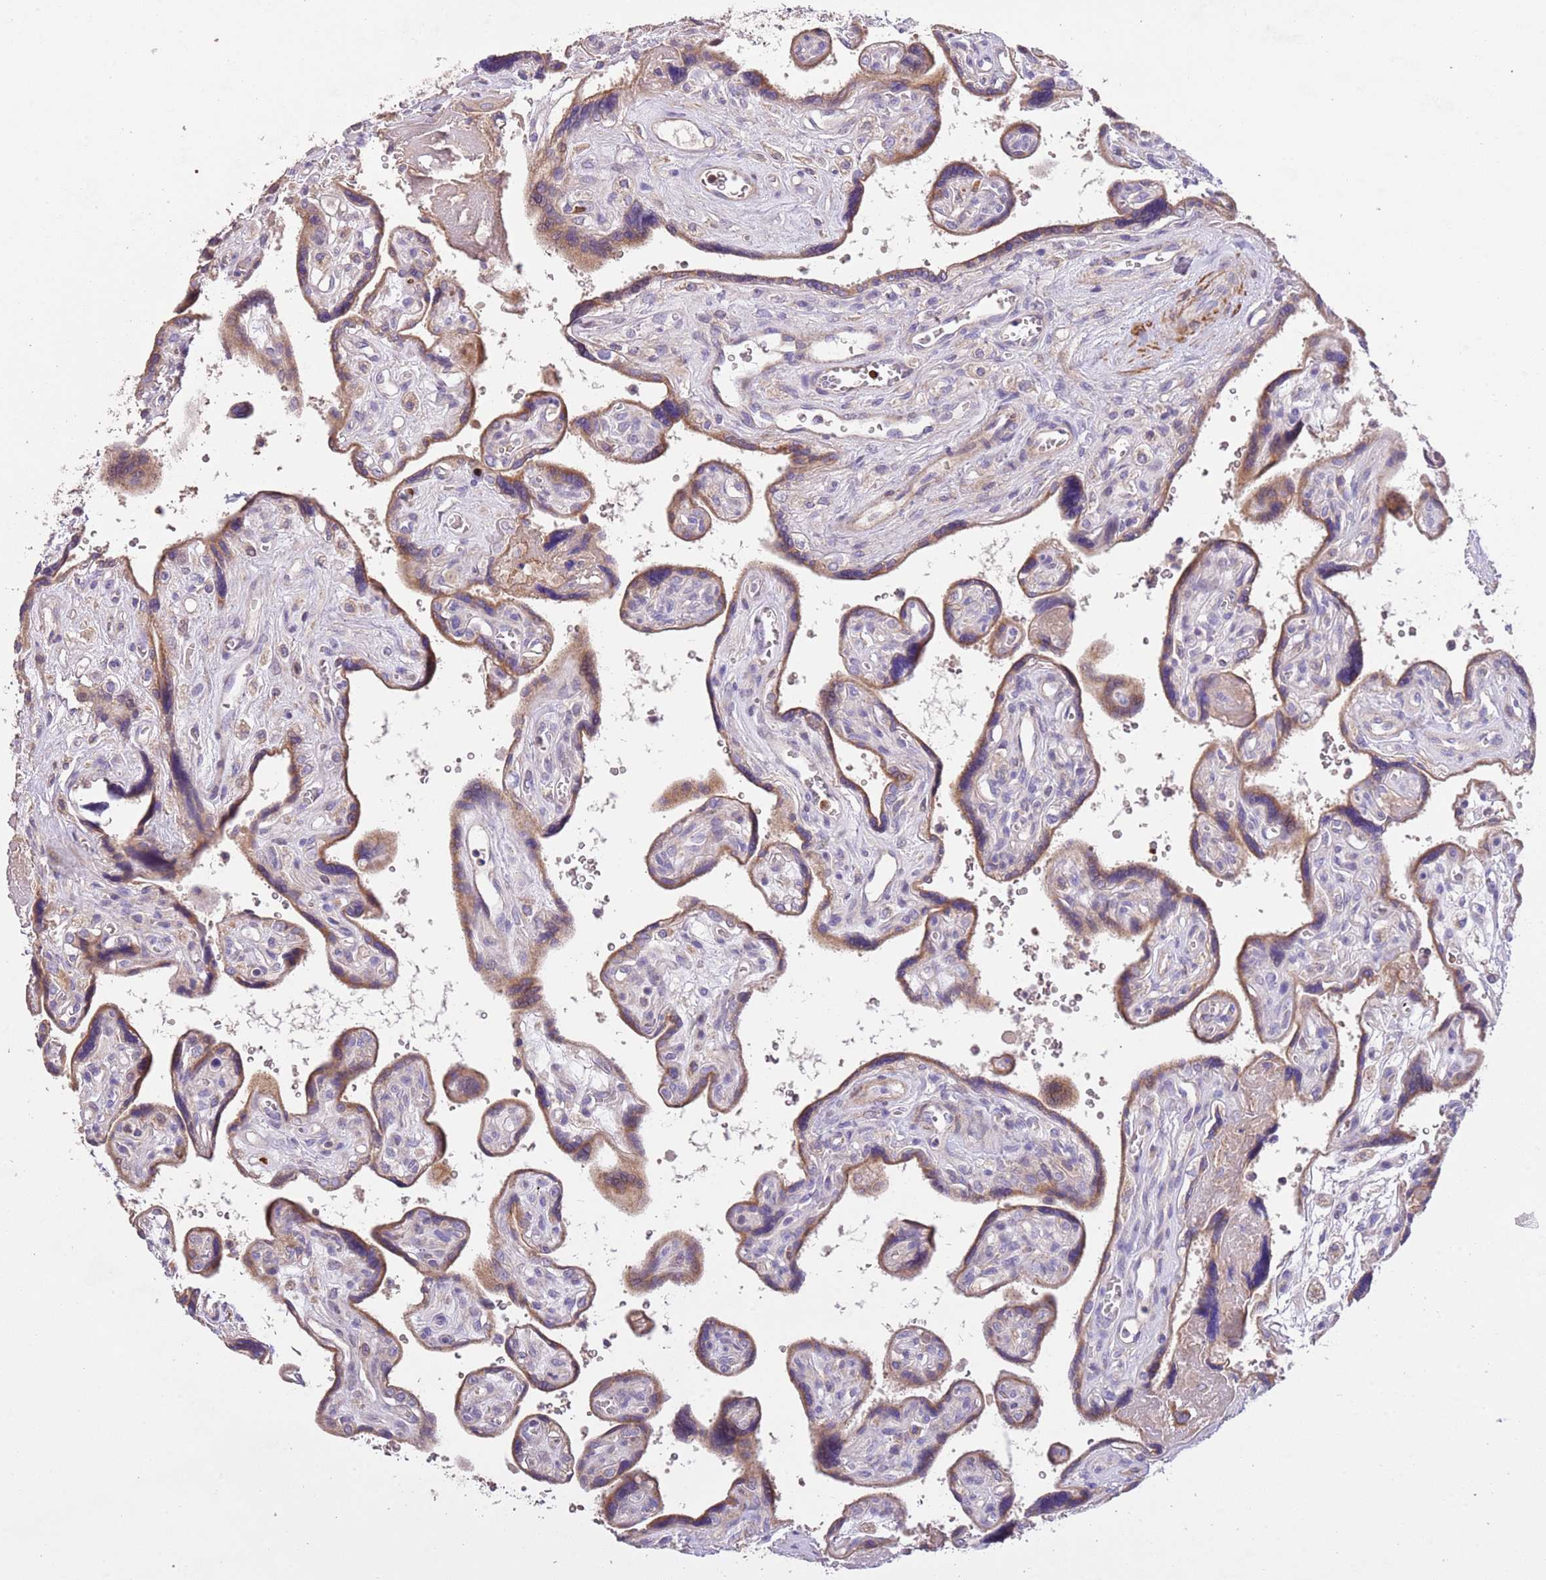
{"staining": {"intensity": "moderate", "quantity": "25%-75%", "location": "cytoplasmic/membranous"}, "tissue": "placenta", "cell_type": "Trophoblastic cells", "image_type": "normal", "snomed": [{"axis": "morphology", "description": "Normal tissue, NOS"}, {"axis": "topography", "description": "Placenta"}], "caption": "Trophoblastic cells display medium levels of moderate cytoplasmic/membranous expression in about 25%-75% of cells in normal placenta. The staining was performed using DAB to visualize the protein expression in brown, while the nuclei were stained in blue with hematoxylin (Magnification: 20x).", "gene": "PIGA", "patient": {"sex": "female", "age": 39}}